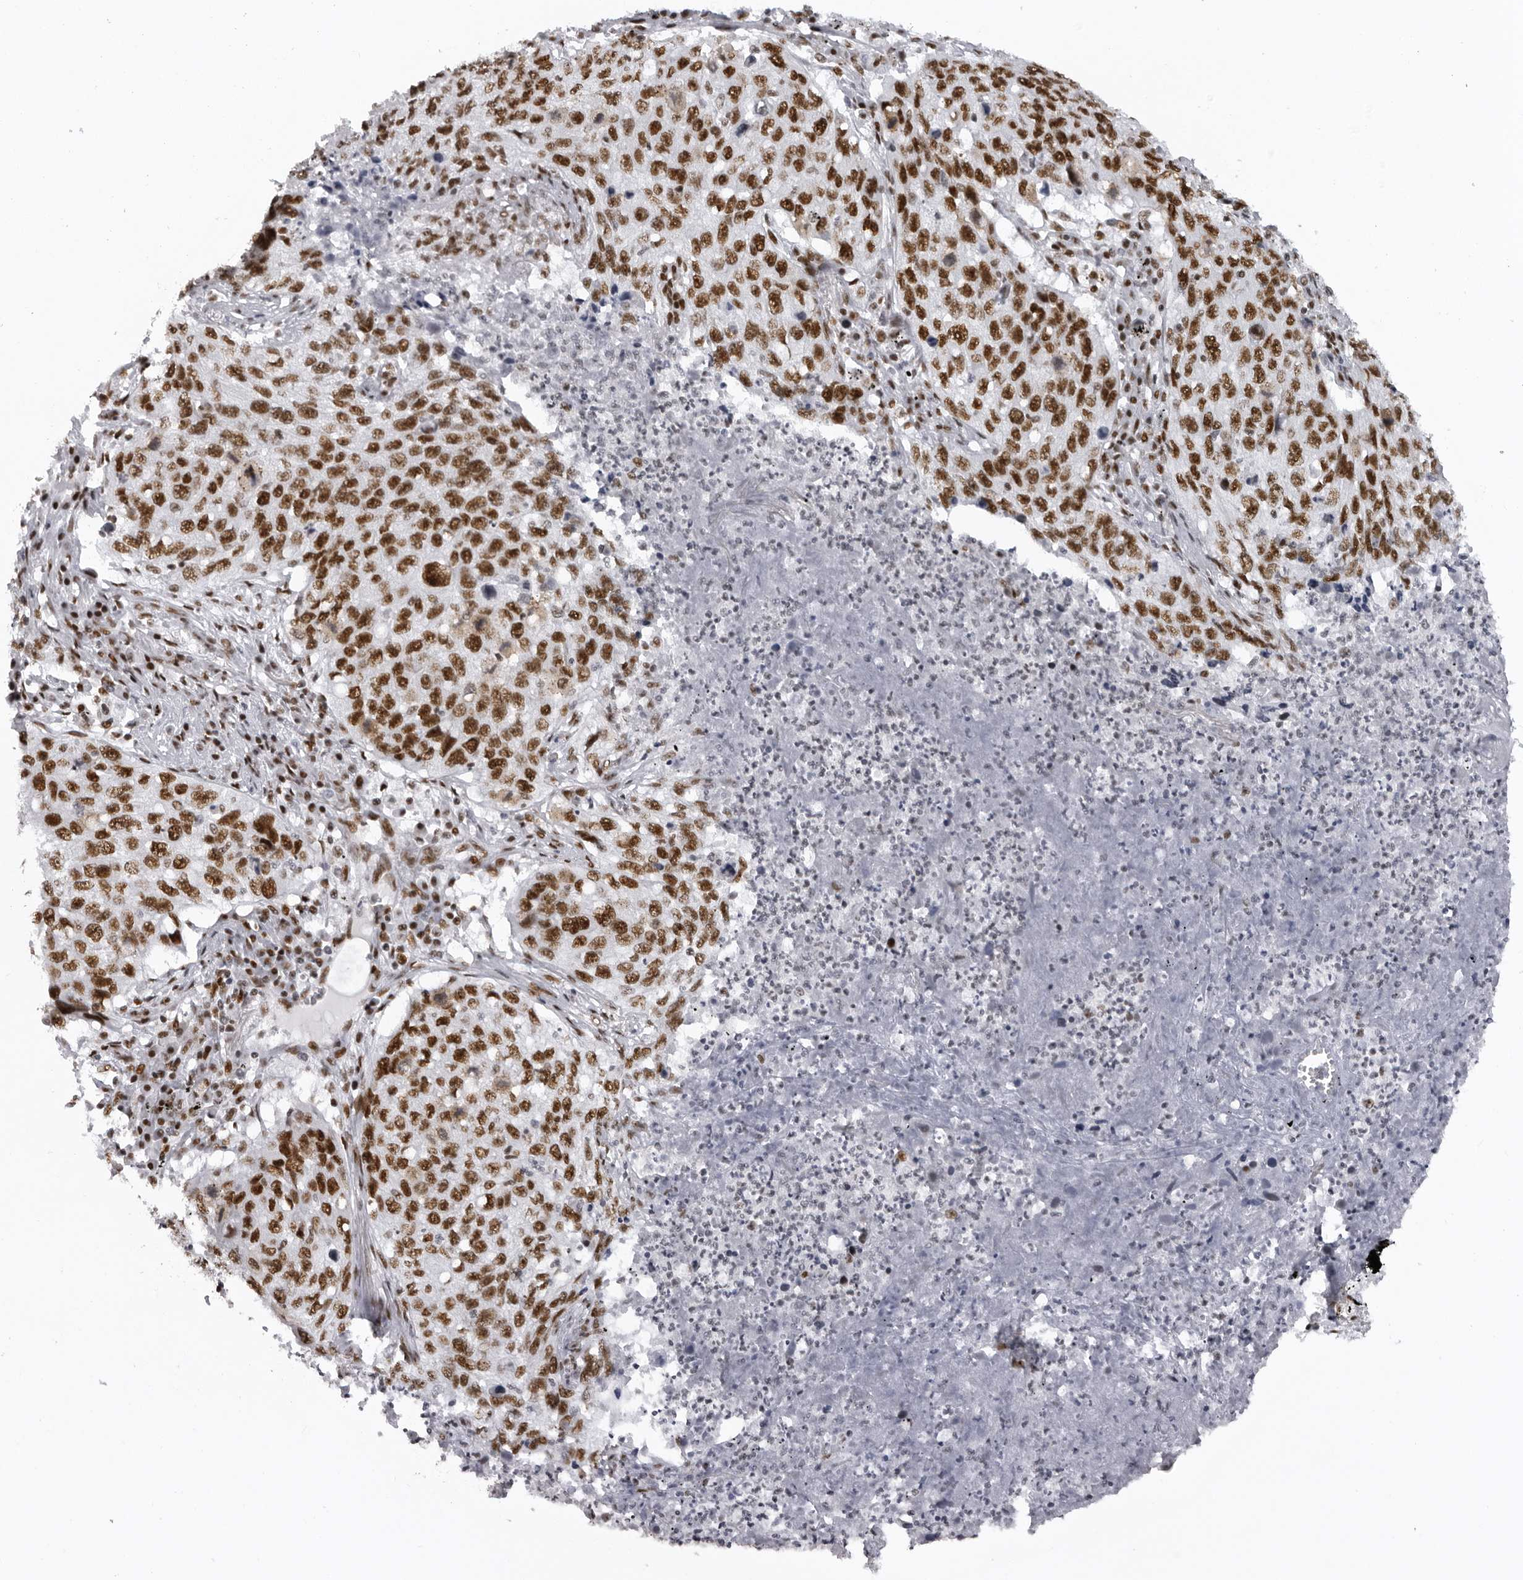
{"staining": {"intensity": "strong", "quantity": ">75%", "location": "nuclear"}, "tissue": "lung cancer", "cell_type": "Tumor cells", "image_type": "cancer", "snomed": [{"axis": "morphology", "description": "Squamous cell carcinoma, NOS"}, {"axis": "topography", "description": "Lung"}], "caption": "Human squamous cell carcinoma (lung) stained for a protein (brown) shows strong nuclear positive positivity in approximately >75% of tumor cells.", "gene": "DHX9", "patient": {"sex": "female", "age": 63}}